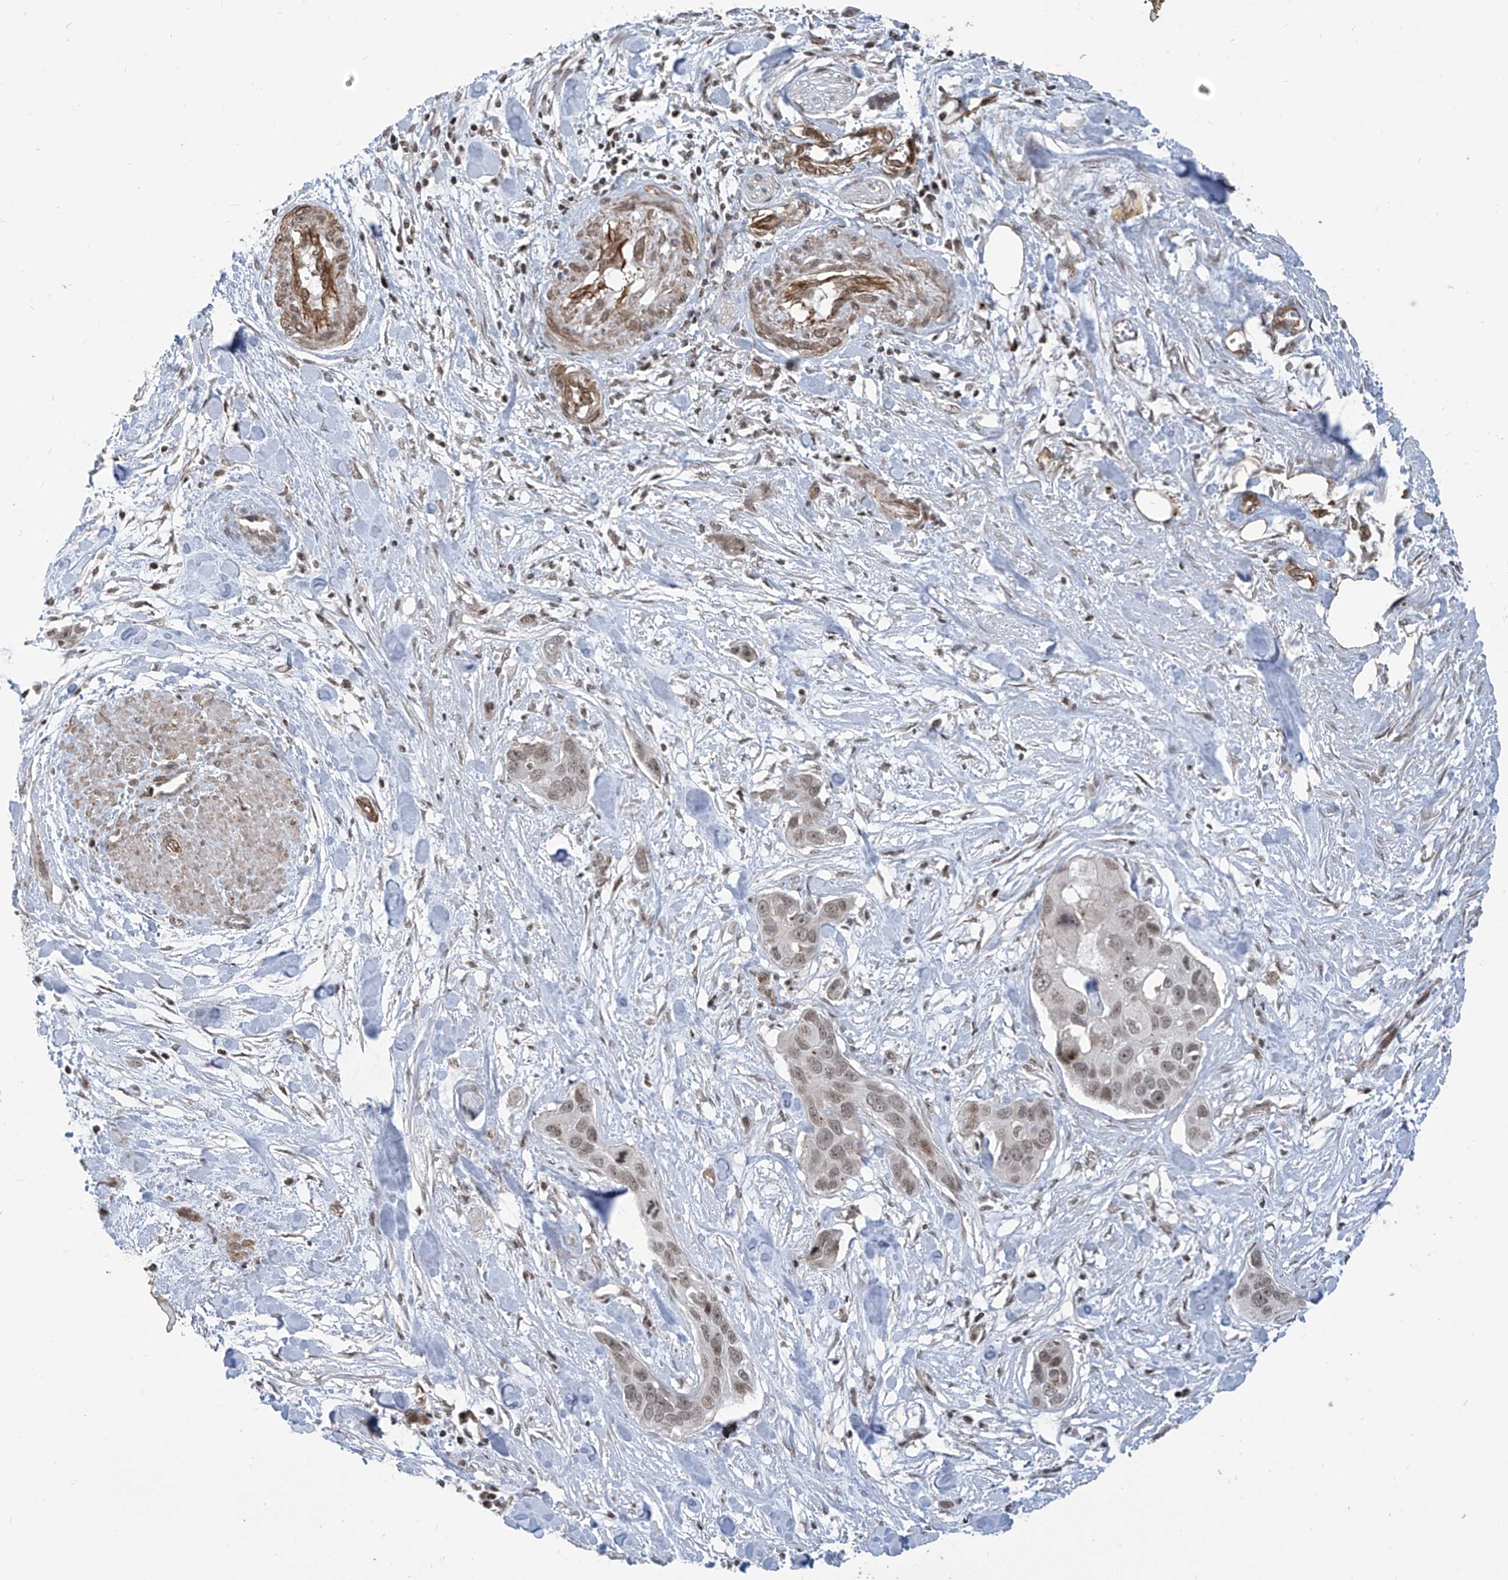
{"staining": {"intensity": "weak", "quantity": ">75%", "location": "nuclear"}, "tissue": "pancreatic cancer", "cell_type": "Tumor cells", "image_type": "cancer", "snomed": [{"axis": "morphology", "description": "Adenocarcinoma, NOS"}, {"axis": "topography", "description": "Pancreas"}], "caption": "Tumor cells exhibit weak nuclear staining in about >75% of cells in pancreatic cancer (adenocarcinoma).", "gene": "METAP1D", "patient": {"sex": "female", "age": 60}}